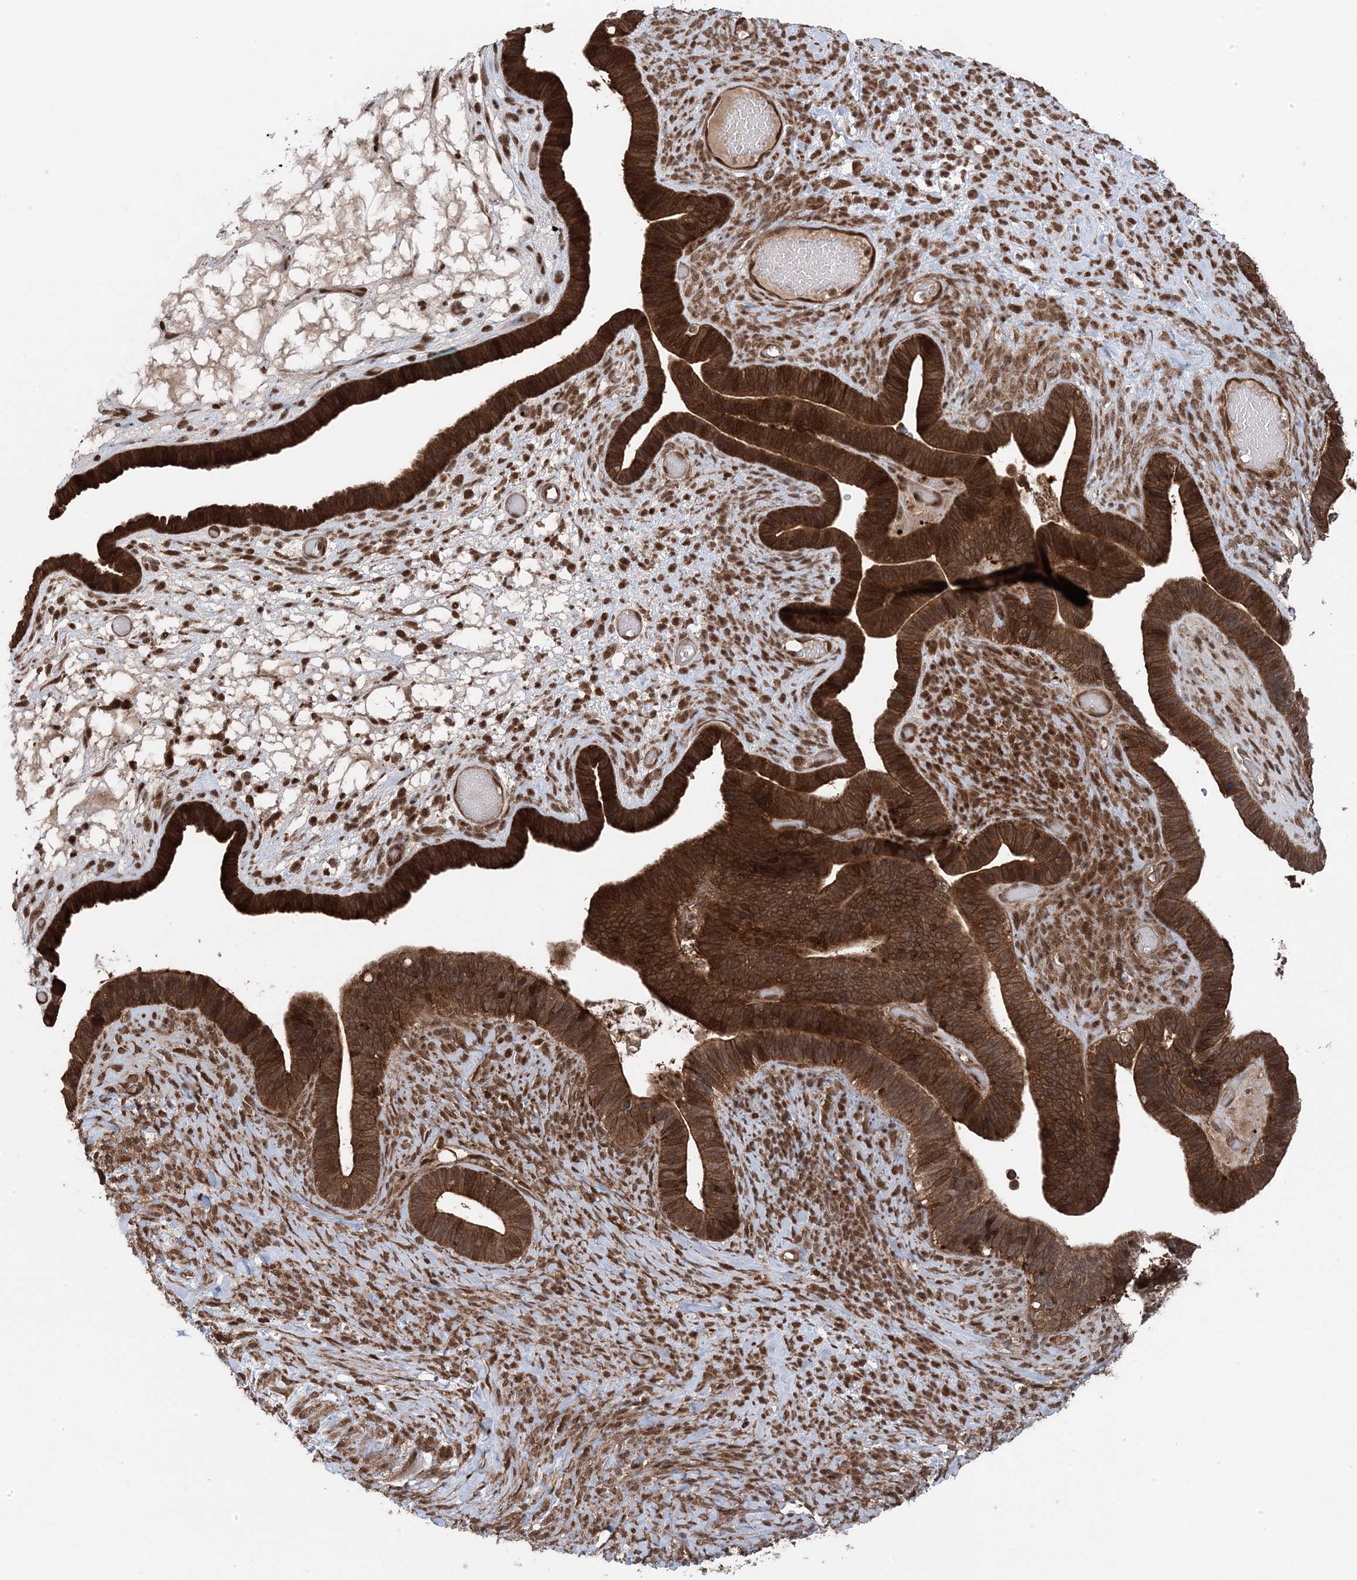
{"staining": {"intensity": "strong", "quantity": ">75%", "location": "cytoplasmic/membranous"}, "tissue": "ovarian cancer", "cell_type": "Tumor cells", "image_type": "cancer", "snomed": [{"axis": "morphology", "description": "Cystadenocarcinoma, serous, NOS"}, {"axis": "topography", "description": "Ovary"}], "caption": "High-power microscopy captured an IHC photomicrograph of ovarian serous cystadenocarcinoma, revealing strong cytoplasmic/membranous expression in approximately >75% of tumor cells. (Stains: DAB (3,3'-diaminobenzidine) in brown, nuclei in blue, Microscopy: brightfield microscopy at high magnification).", "gene": "MAPK1IP1L", "patient": {"sex": "female", "age": 56}}